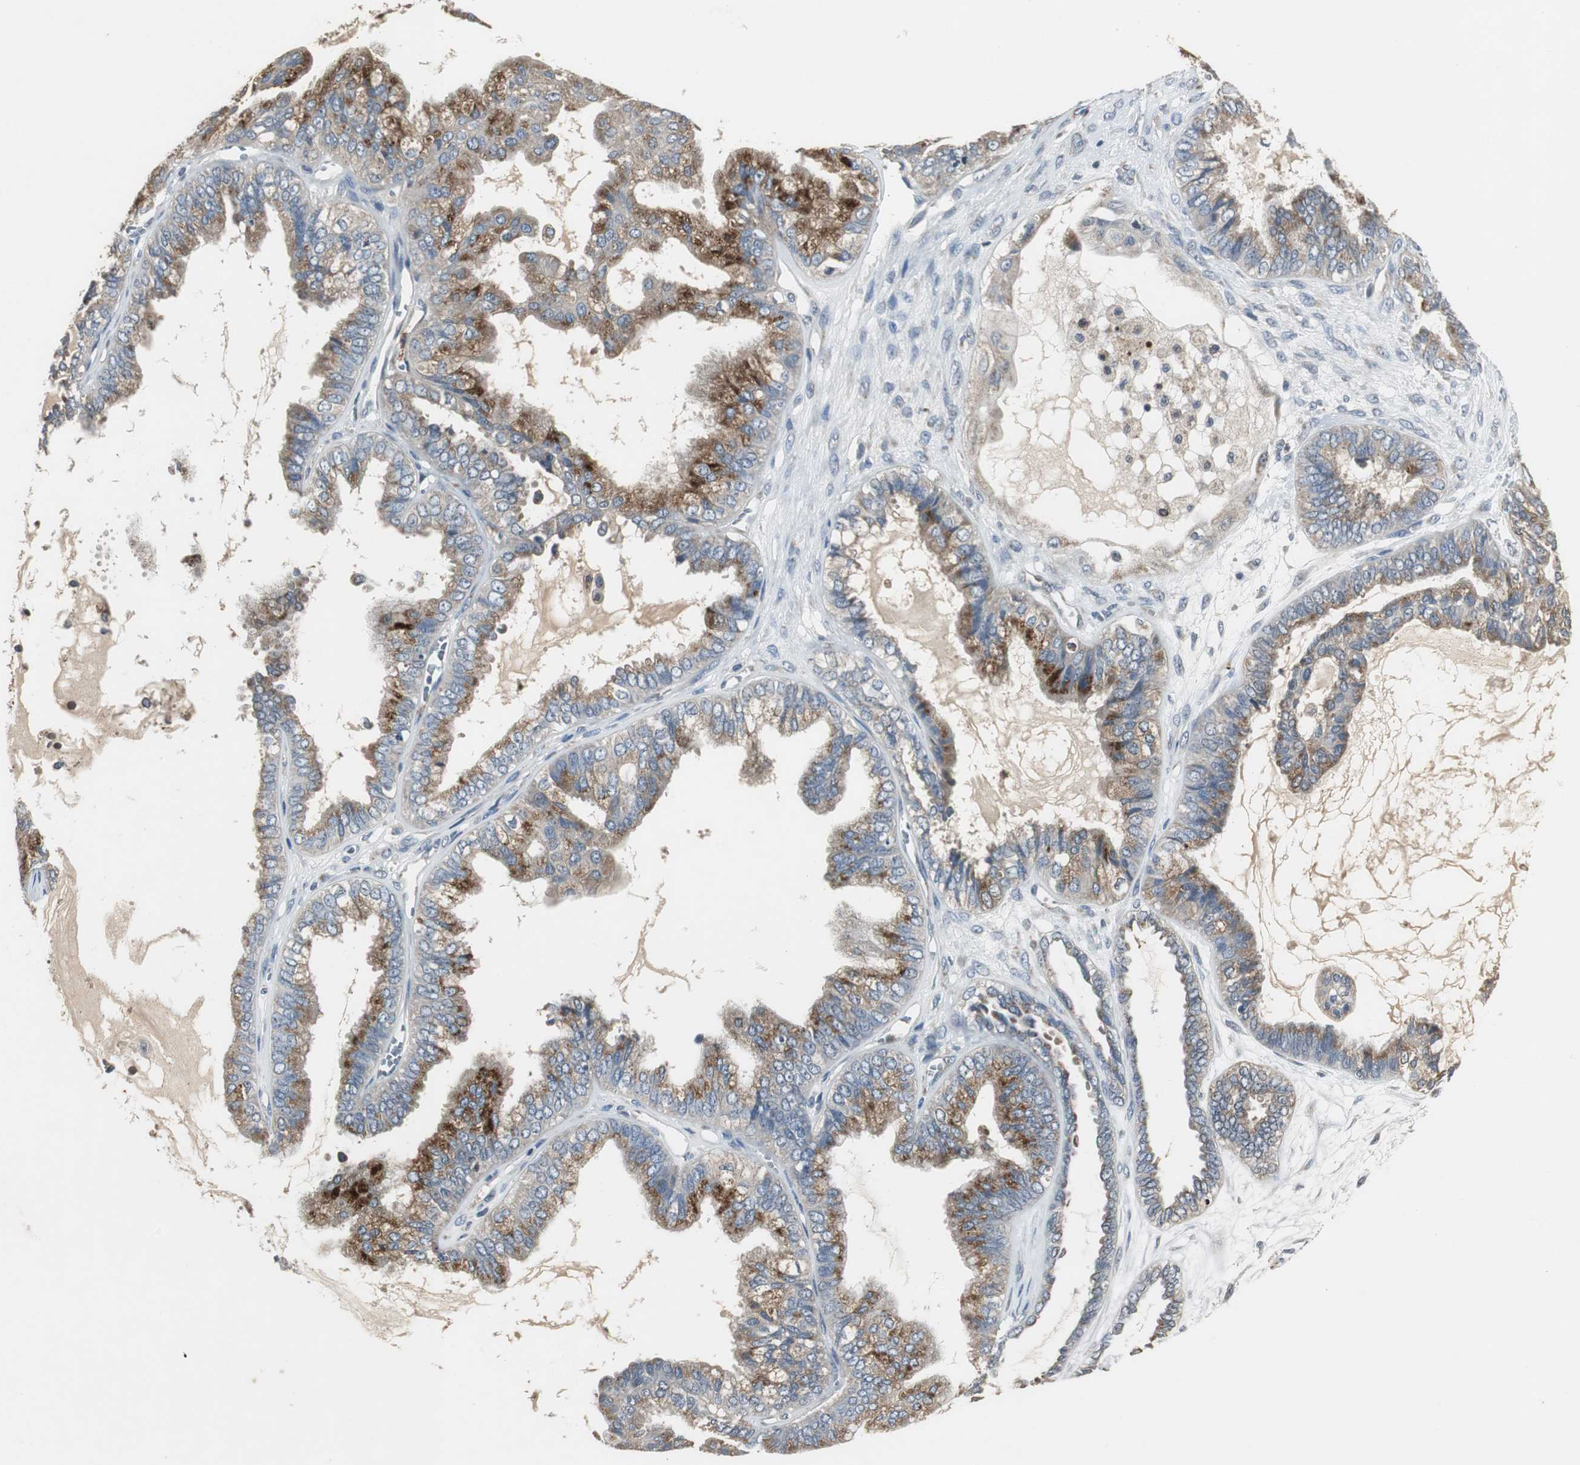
{"staining": {"intensity": "moderate", "quantity": ">75%", "location": "cytoplasmic/membranous"}, "tissue": "ovarian cancer", "cell_type": "Tumor cells", "image_type": "cancer", "snomed": [{"axis": "morphology", "description": "Carcinoma, NOS"}, {"axis": "morphology", "description": "Carcinoma, endometroid"}, {"axis": "topography", "description": "Ovary"}], "caption": "Immunohistochemistry (IHC) histopathology image of neoplastic tissue: human ovarian endometroid carcinoma stained using immunohistochemistry displays medium levels of moderate protein expression localized specifically in the cytoplasmic/membranous of tumor cells, appearing as a cytoplasmic/membranous brown color.", "gene": "JTB", "patient": {"sex": "female", "age": 50}}